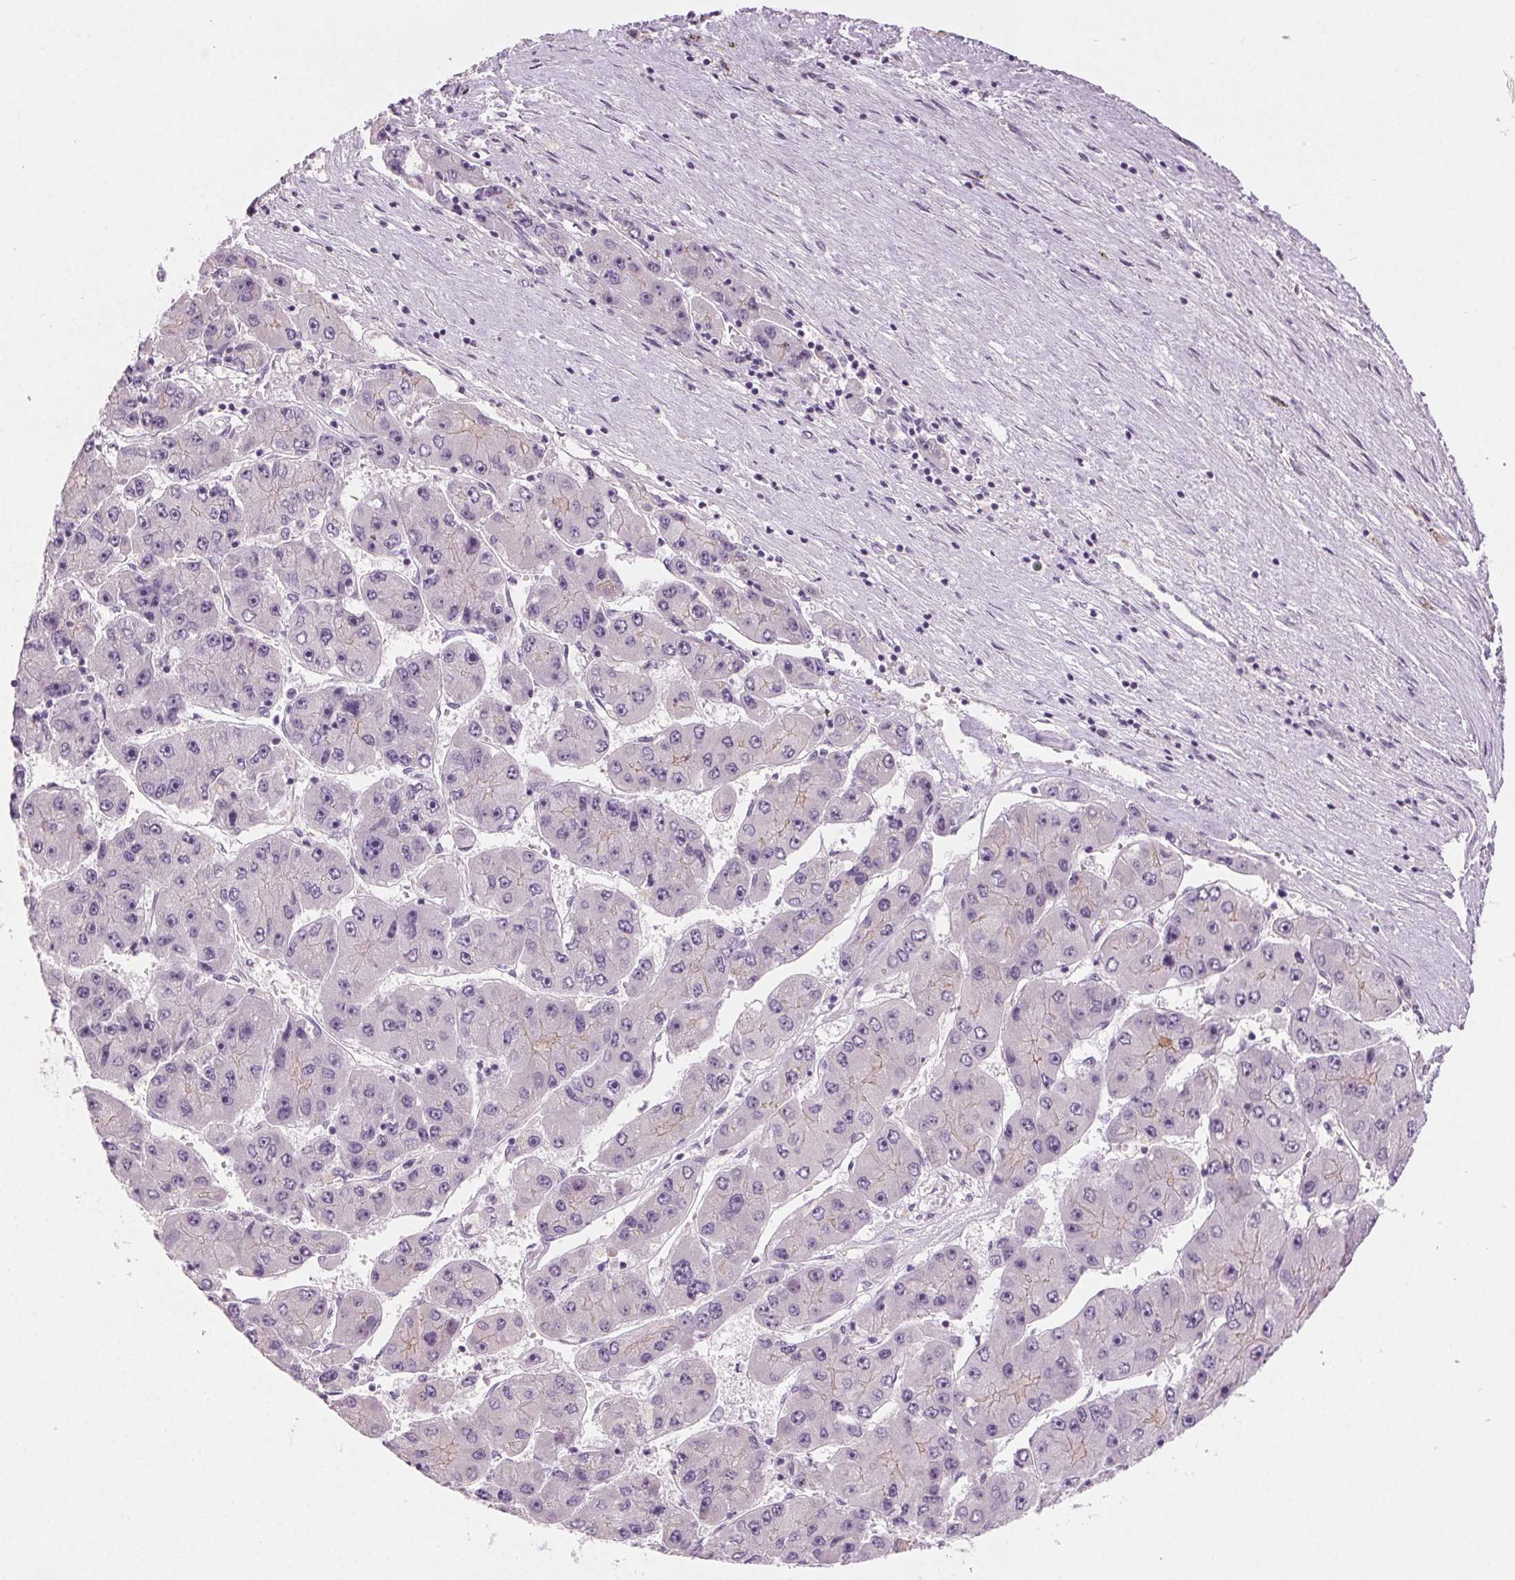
{"staining": {"intensity": "negative", "quantity": "none", "location": "none"}, "tissue": "liver cancer", "cell_type": "Tumor cells", "image_type": "cancer", "snomed": [{"axis": "morphology", "description": "Carcinoma, Hepatocellular, NOS"}, {"axis": "topography", "description": "Liver"}], "caption": "Immunohistochemical staining of liver hepatocellular carcinoma exhibits no significant expression in tumor cells.", "gene": "HSF5", "patient": {"sex": "female", "age": 61}}